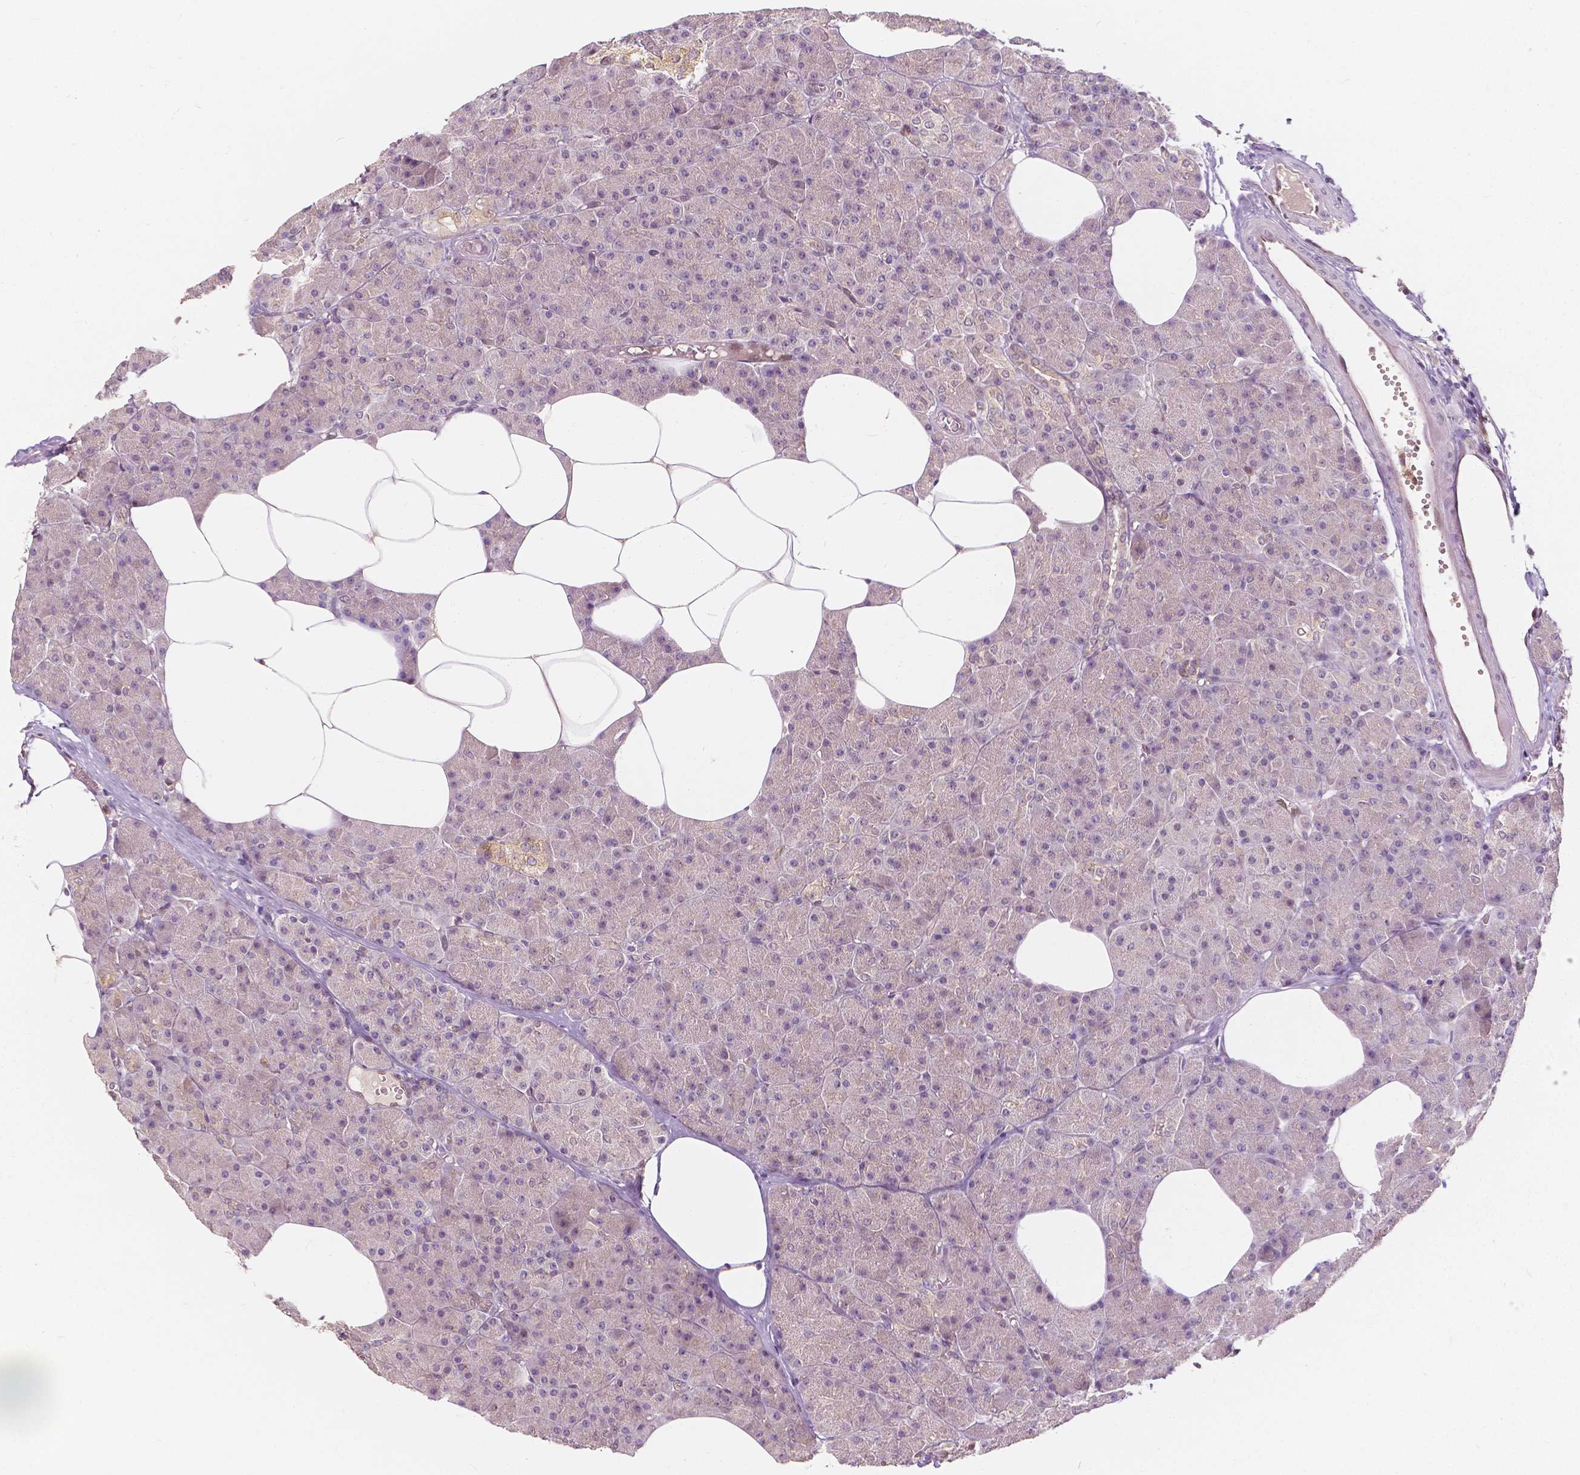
{"staining": {"intensity": "moderate", "quantity": "<25%", "location": "cytoplasmic/membranous,nuclear"}, "tissue": "pancreas", "cell_type": "Exocrine glandular cells", "image_type": "normal", "snomed": [{"axis": "morphology", "description": "Normal tissue, NOS"}, {"axis": "topography", "description": "Pancreas"}], "caption": "A photomicrograph of human pancreas stained for a protein exhibits moderate cytoplasmic/membranous,nuclear brown staining in exocrine glandular cells.", "gene": "NAPRT", "patient": {"sex": "female", "age": 45}}